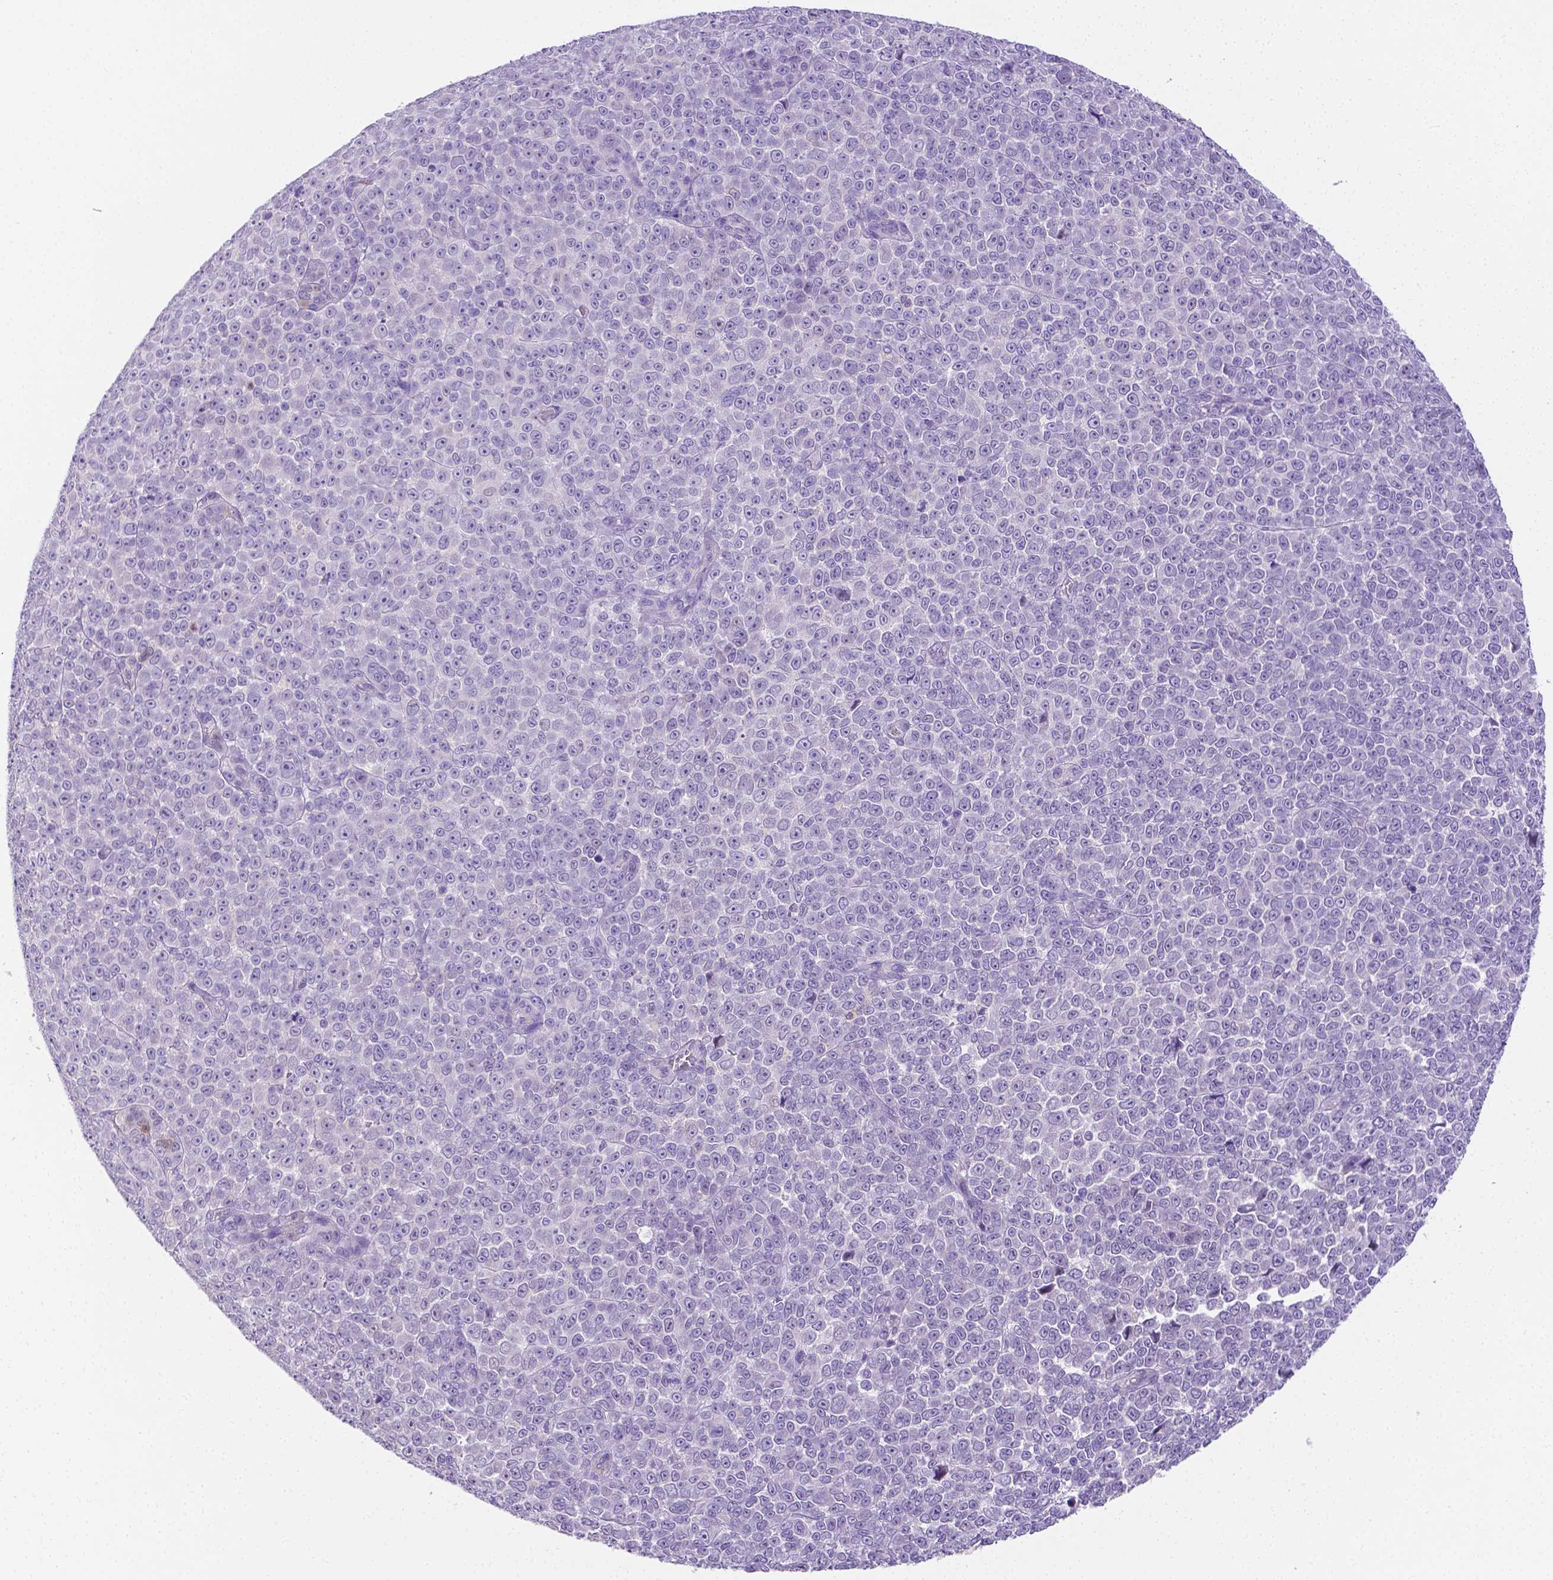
{"staining": {"intensity": "negative", "quantity": "none", "location": "none"}, "tissue": "melanoma", "cell_type": "Tumor cells", "image_type": "cancer", "snomed": [{"axis": "morphology", "description": "Malignant melanoma, NOS"}, {"axis": "topography", "description": "Skin"}], "caption": "This photomicrograph is of melanoma stained with immunohistochemistry (IHC) to label a protein in brown with the nuclei are counter-stained blue. There is no expression in tumor cells.", "gene": "NXPH2", "patient": {"sex": "female", "age": 95}}